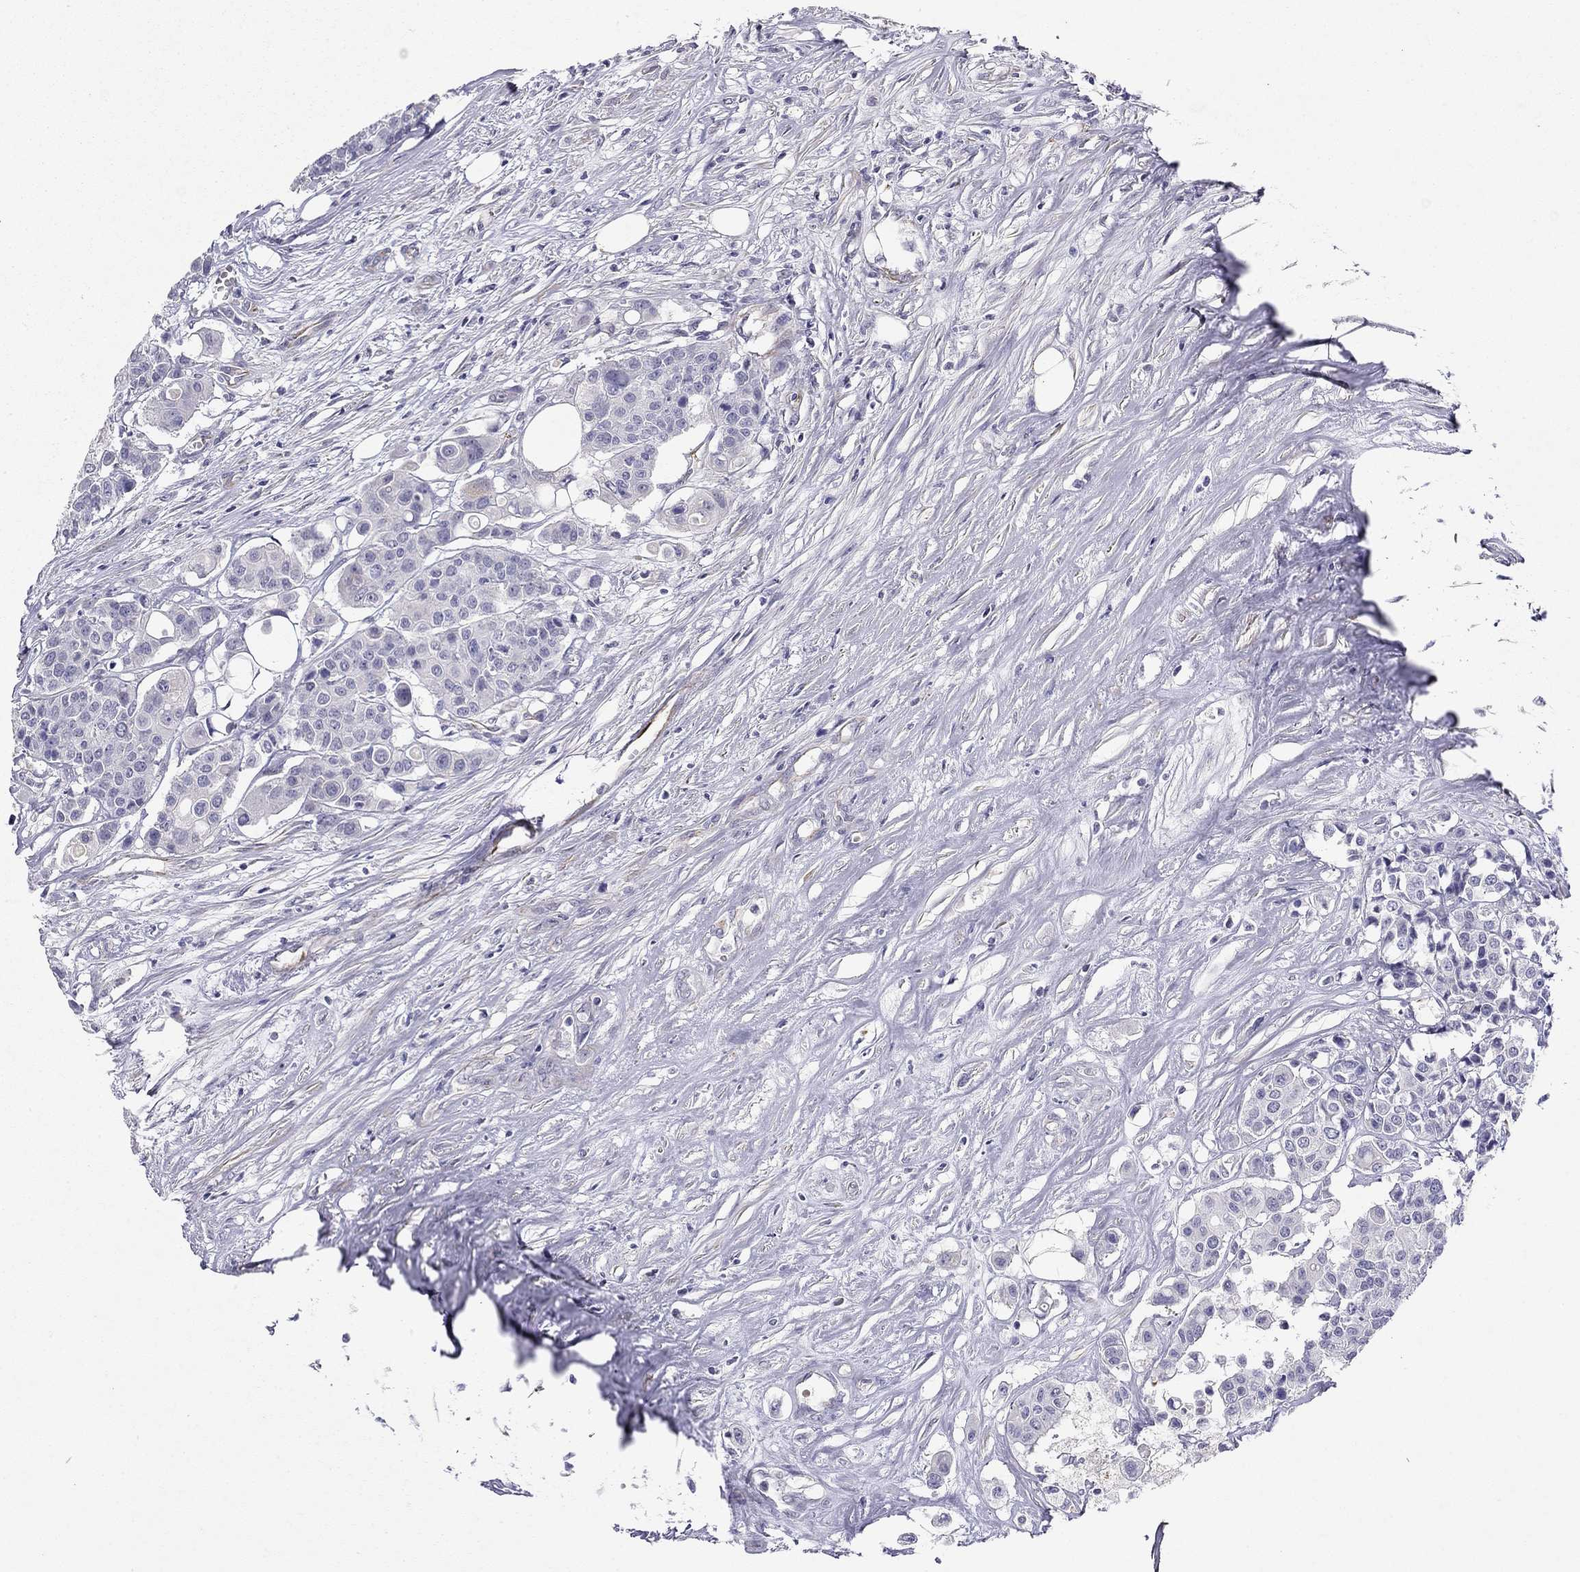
{"staining": {"intensity": "negative", "quantity": "none", "location": "none"}, "tissue": "carcinoid", "cell_type": "Tumor cells", "image_type": "cancer", "snomed": [{"axis": "morphology", "description": "Carcinoid, malignant, NOS"}, {"axis": "topography", "description": "Colon"}], "caption": "Immunohistochemistry (IHC) image of malignant carcinoid stained for a protein (brown), which displays no expression in tumor cells. Brightfield microscopy of IHC stained with DAB (brown) and hematoxylin (blue), captured at high magnification.", "gene": "RTL1", "patient": {"sex": "male", "age": 81}}